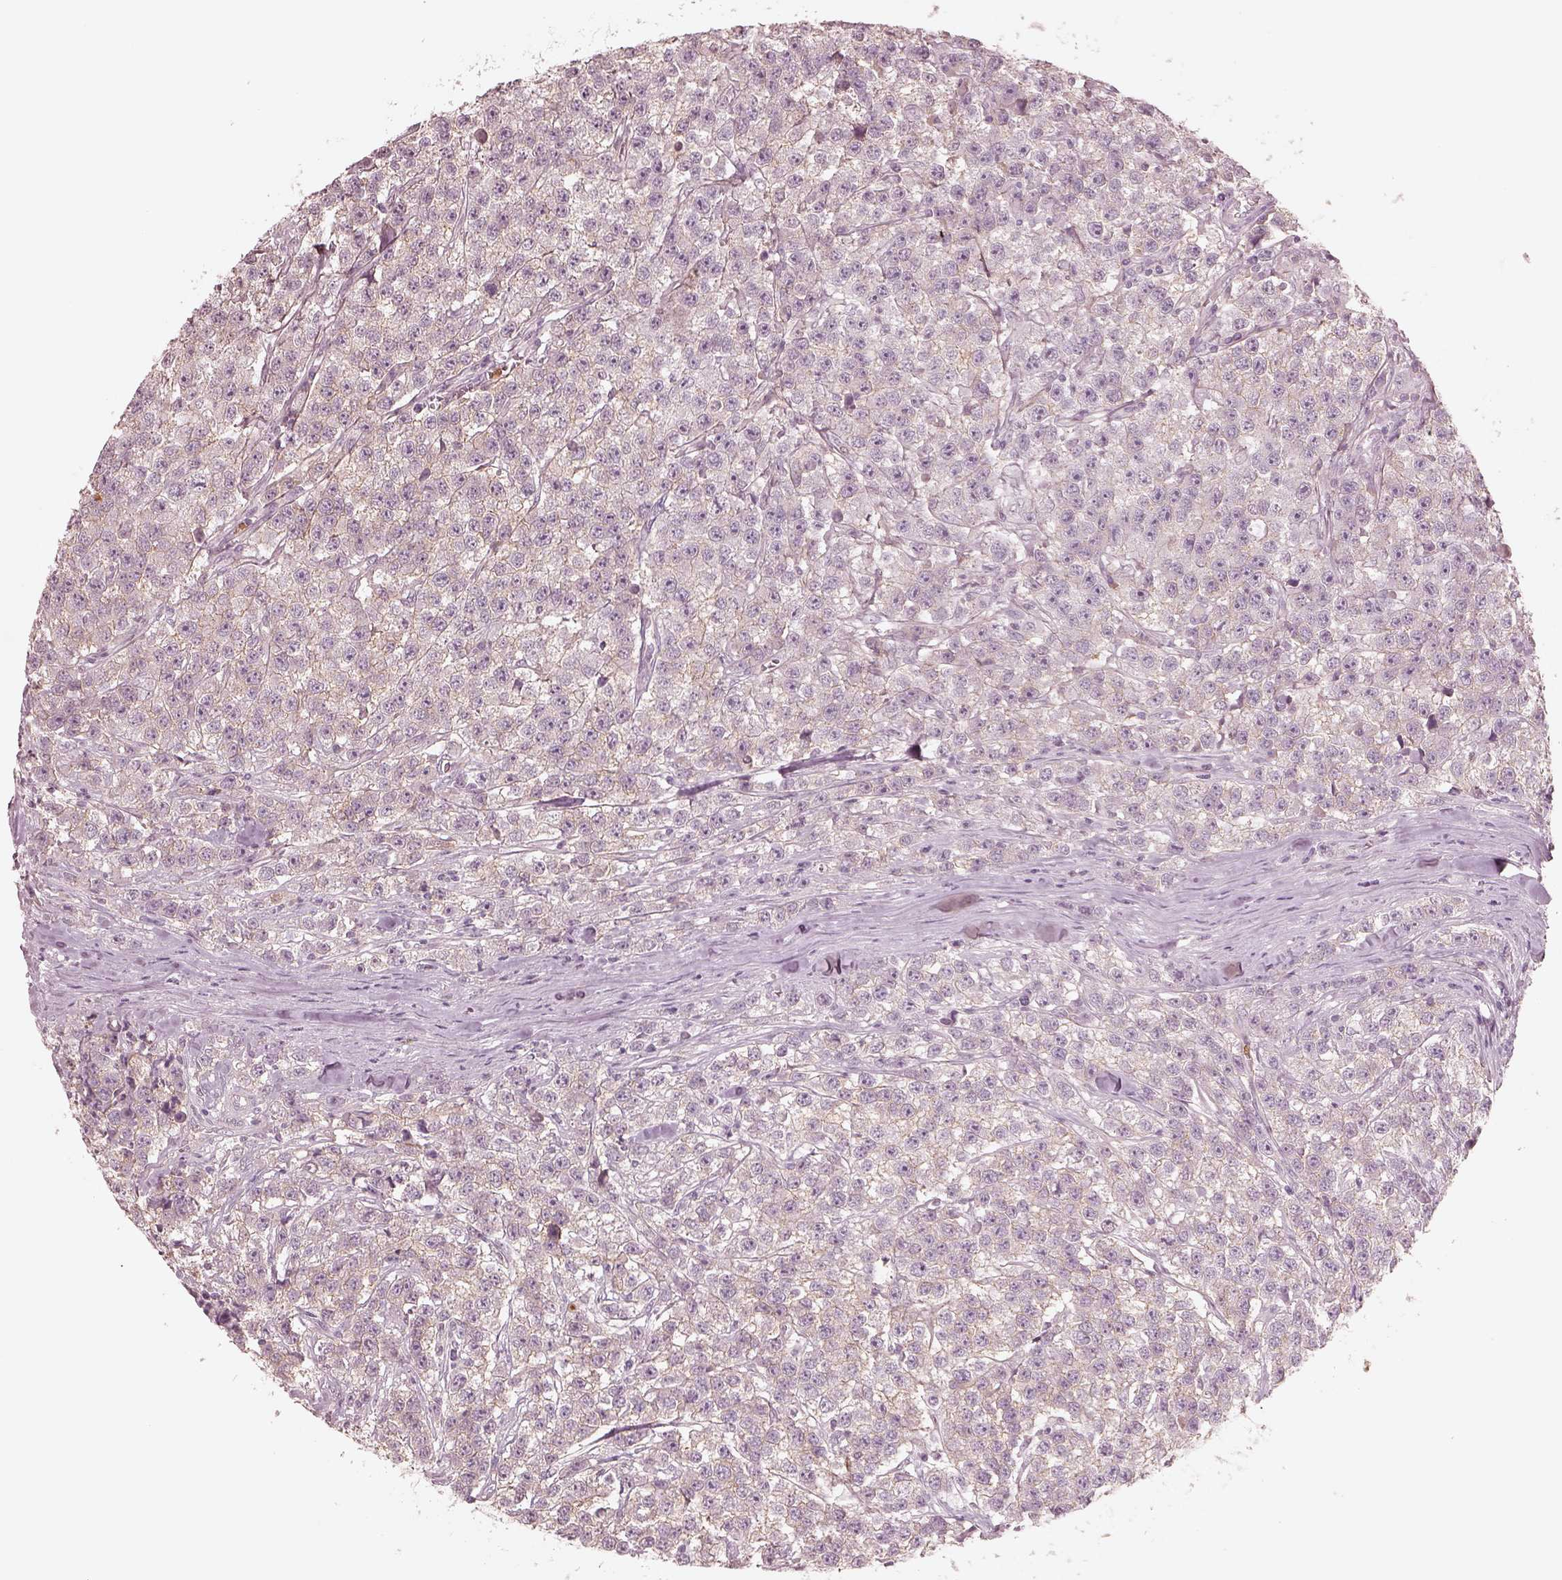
{"staining": {"intensity": "negative", "quantity": "none", "location": "none"}, "tissue": "testis cancer", "cell_type": "Tumor cells", "image_type": "cancer", "snomed": [{"axis": "morphology", "description": "Seminoma, NOS"}, {"axis": "topography", "description": "Testis"}], "caption": "Tumor cells are negative for protein expression in human testis cancer.", "gene": "GPRIN1", "patient": {"sex": "male", "age": 59}}